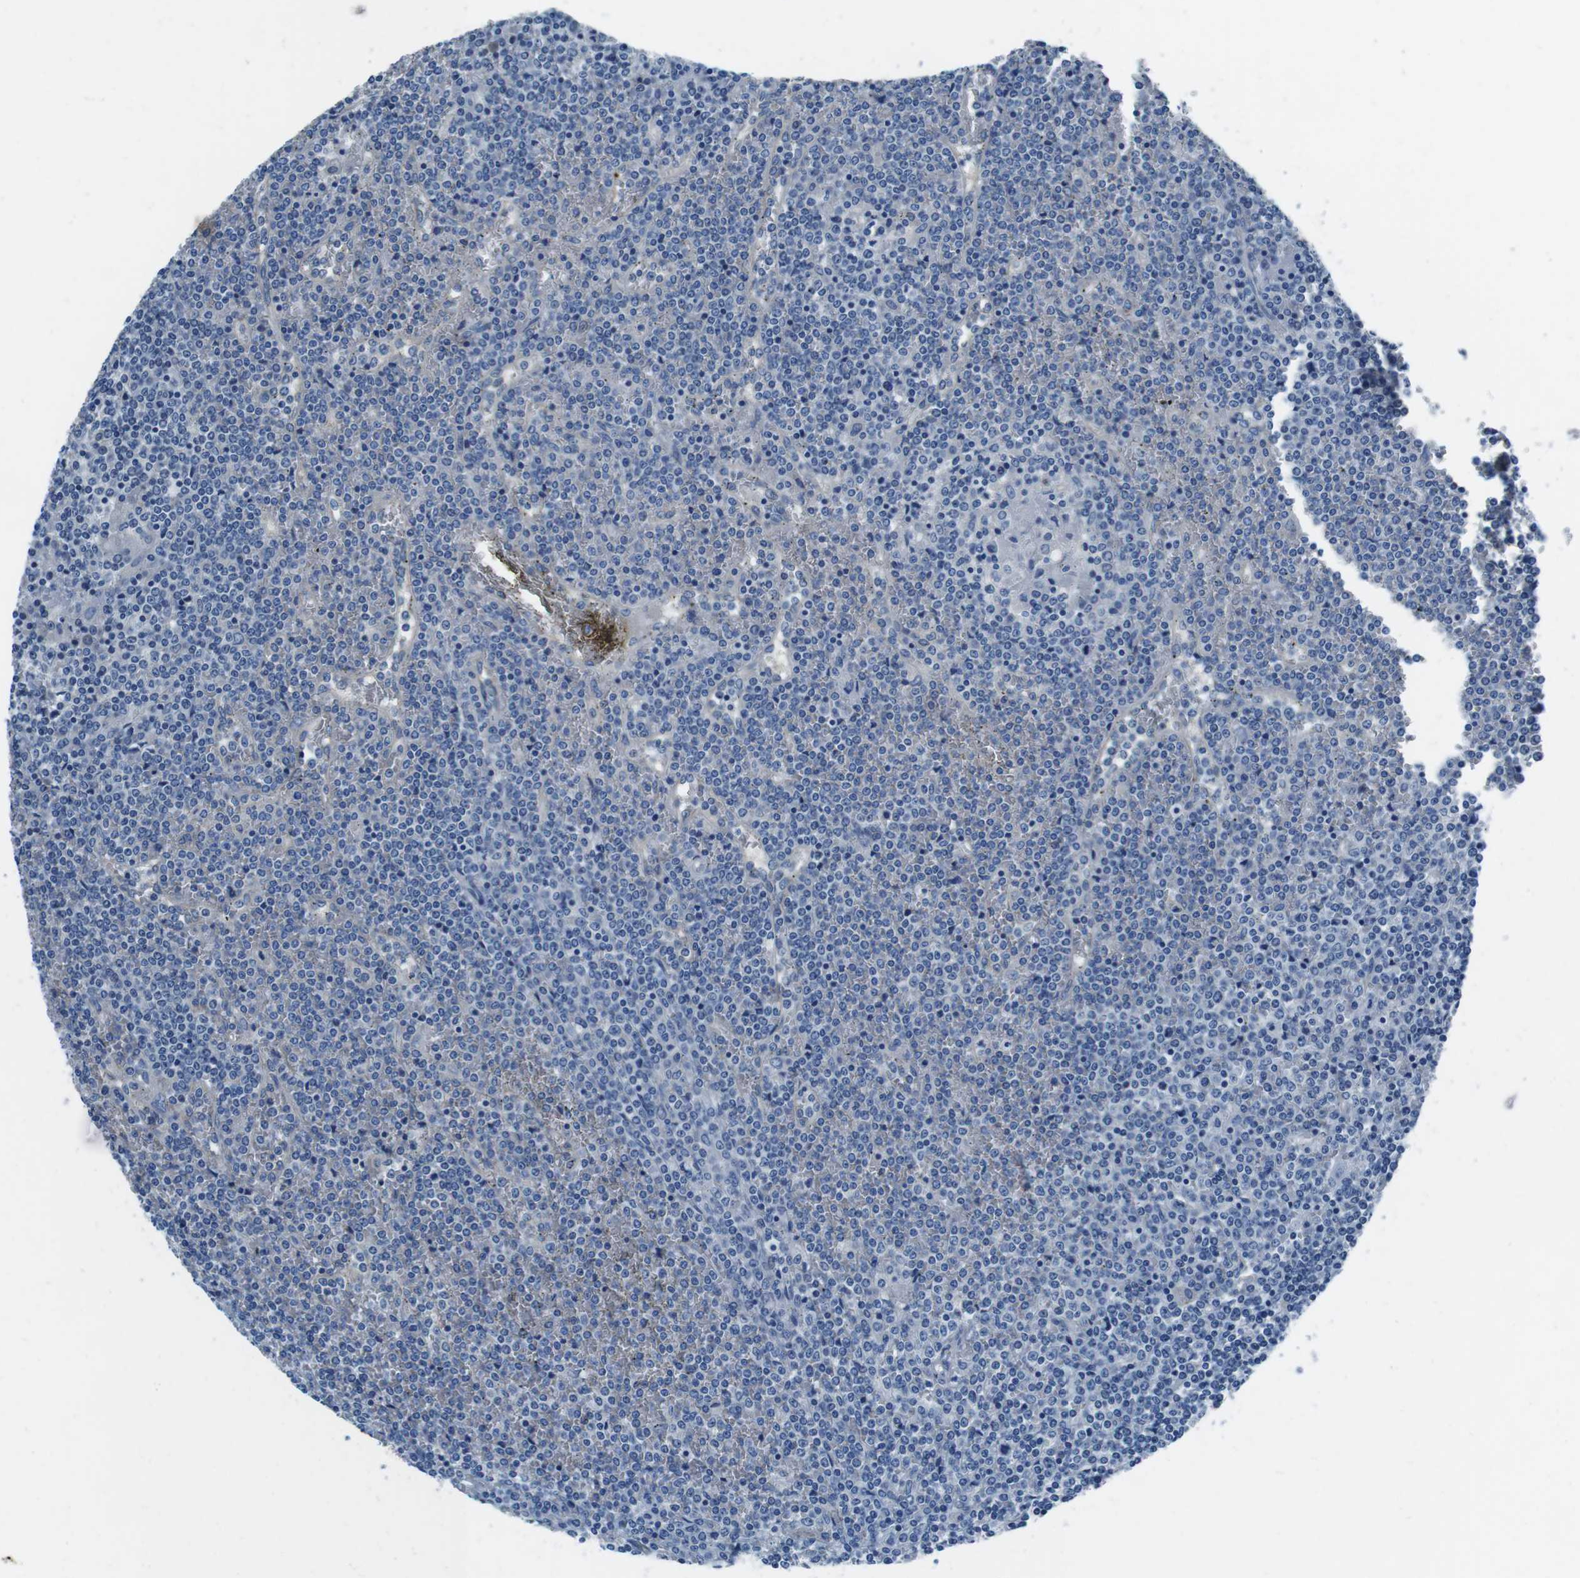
{"staining": {"intensity": "negative", "quantity": "none", "location": "none"}, "tissue": "lymphoma", "cell_type": "Tumor cells", "image_type": "cancer", "snomed": [{"axis": "morphology", "description": "Malignant lymphoma, non-Hodgkin's type, Low grade"}, {"axis": "topography", "description": "Spleen"}], "caption": "Tumor cells show no significant protein expression in lymphoma. (DAB (3,3'-diaminobenzidine) IHC visualized using brightfield microscopy, high magnification).", "gene": "CASQ1", "patient": {"sex": "female", "age": 19}}